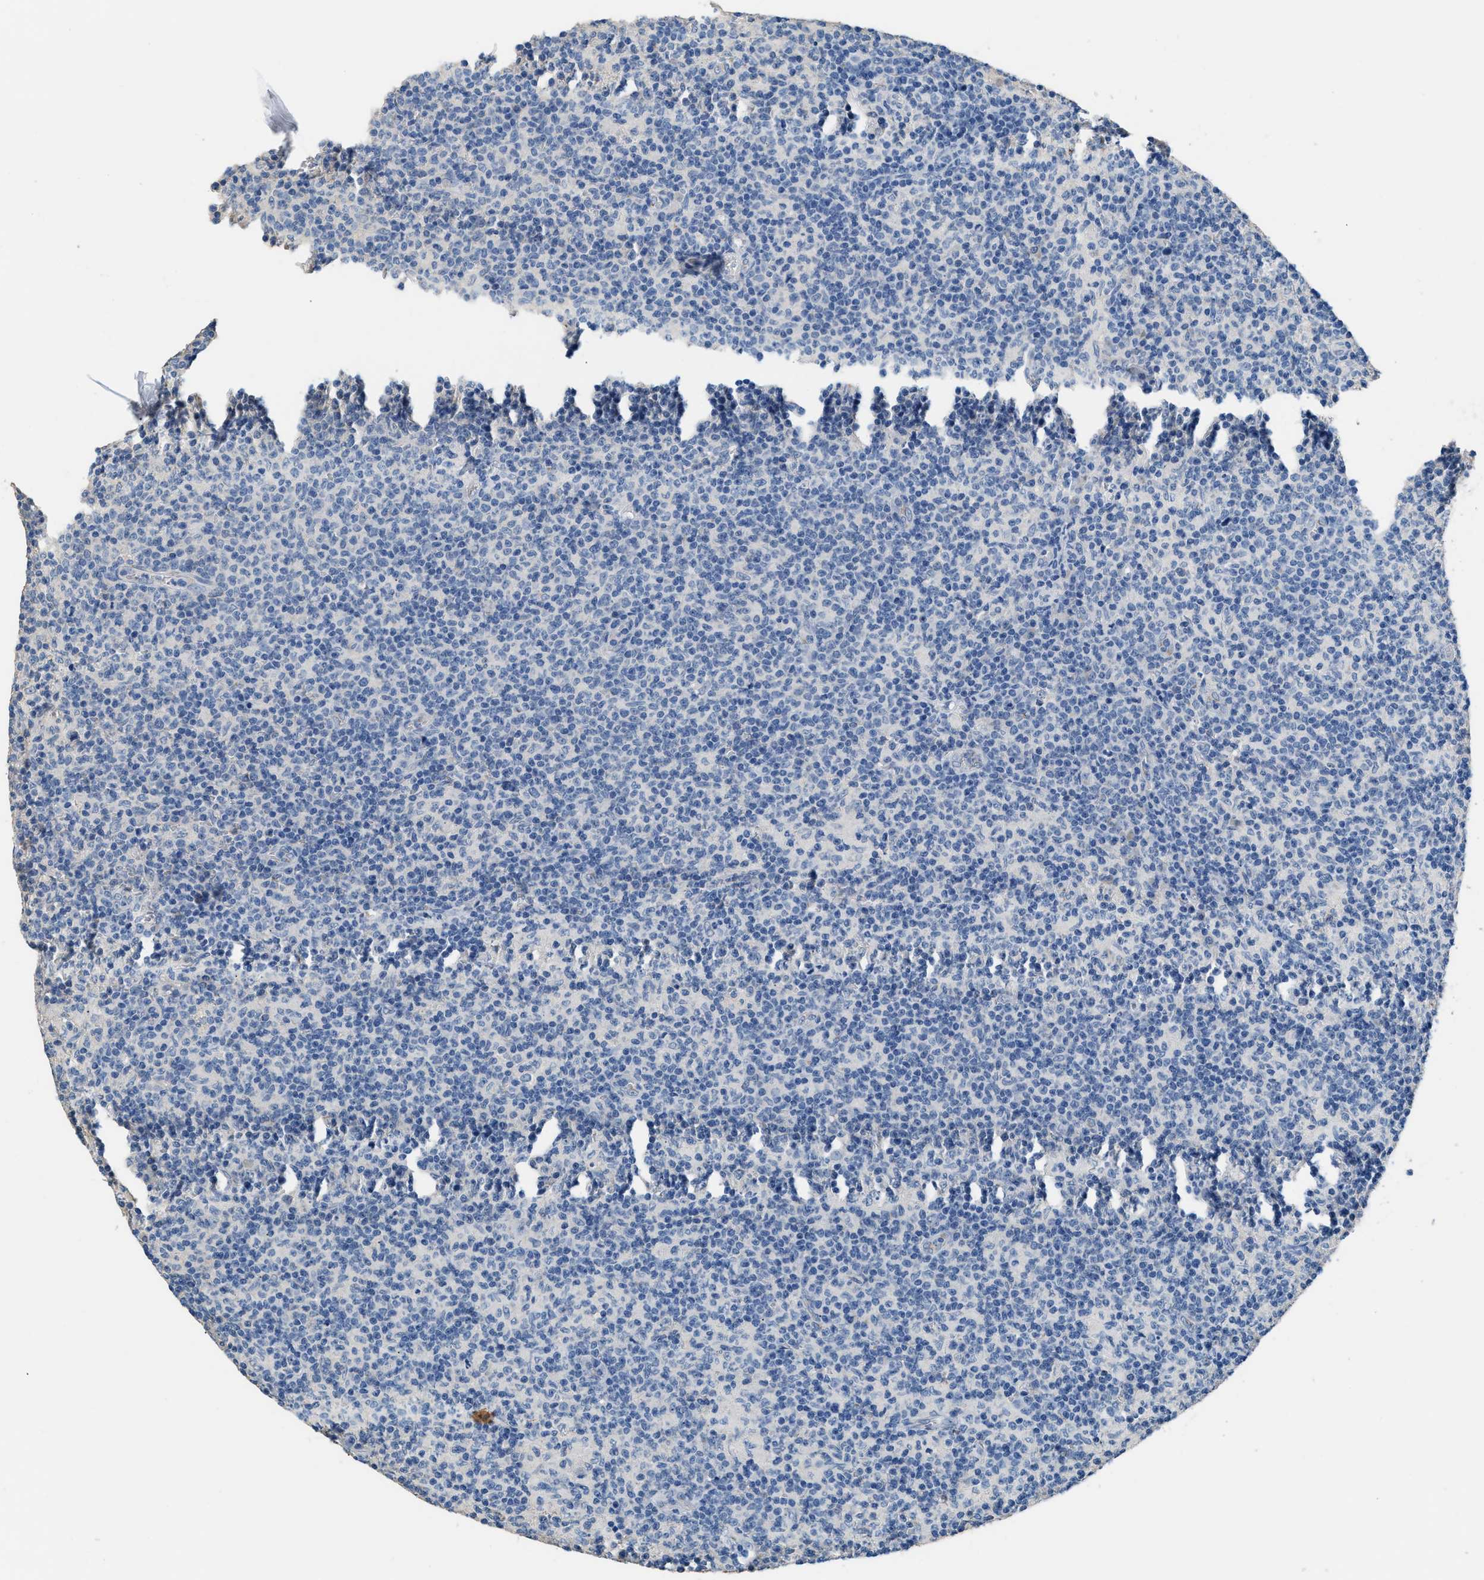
{"staining": {"intensity": "negative", "quantity": "none", "location": "none"}, "tissue": "lymph node", "cell_type": "Germinal center cells", "image_type": "normal", "snomed": [{"axis": "morphology", "description": "Normal tissue, NOS"}, {"axis": "morphology", "description": "Inflammation, NOS"}, {"axis": "topography", "description": "Lymph node"}], "caption": "Histopathology image shows no significant protein expression in germinal center cells of benign lymph node.", "gene": "GOLM1", "patient": {"sex": "male", "age": 55}}